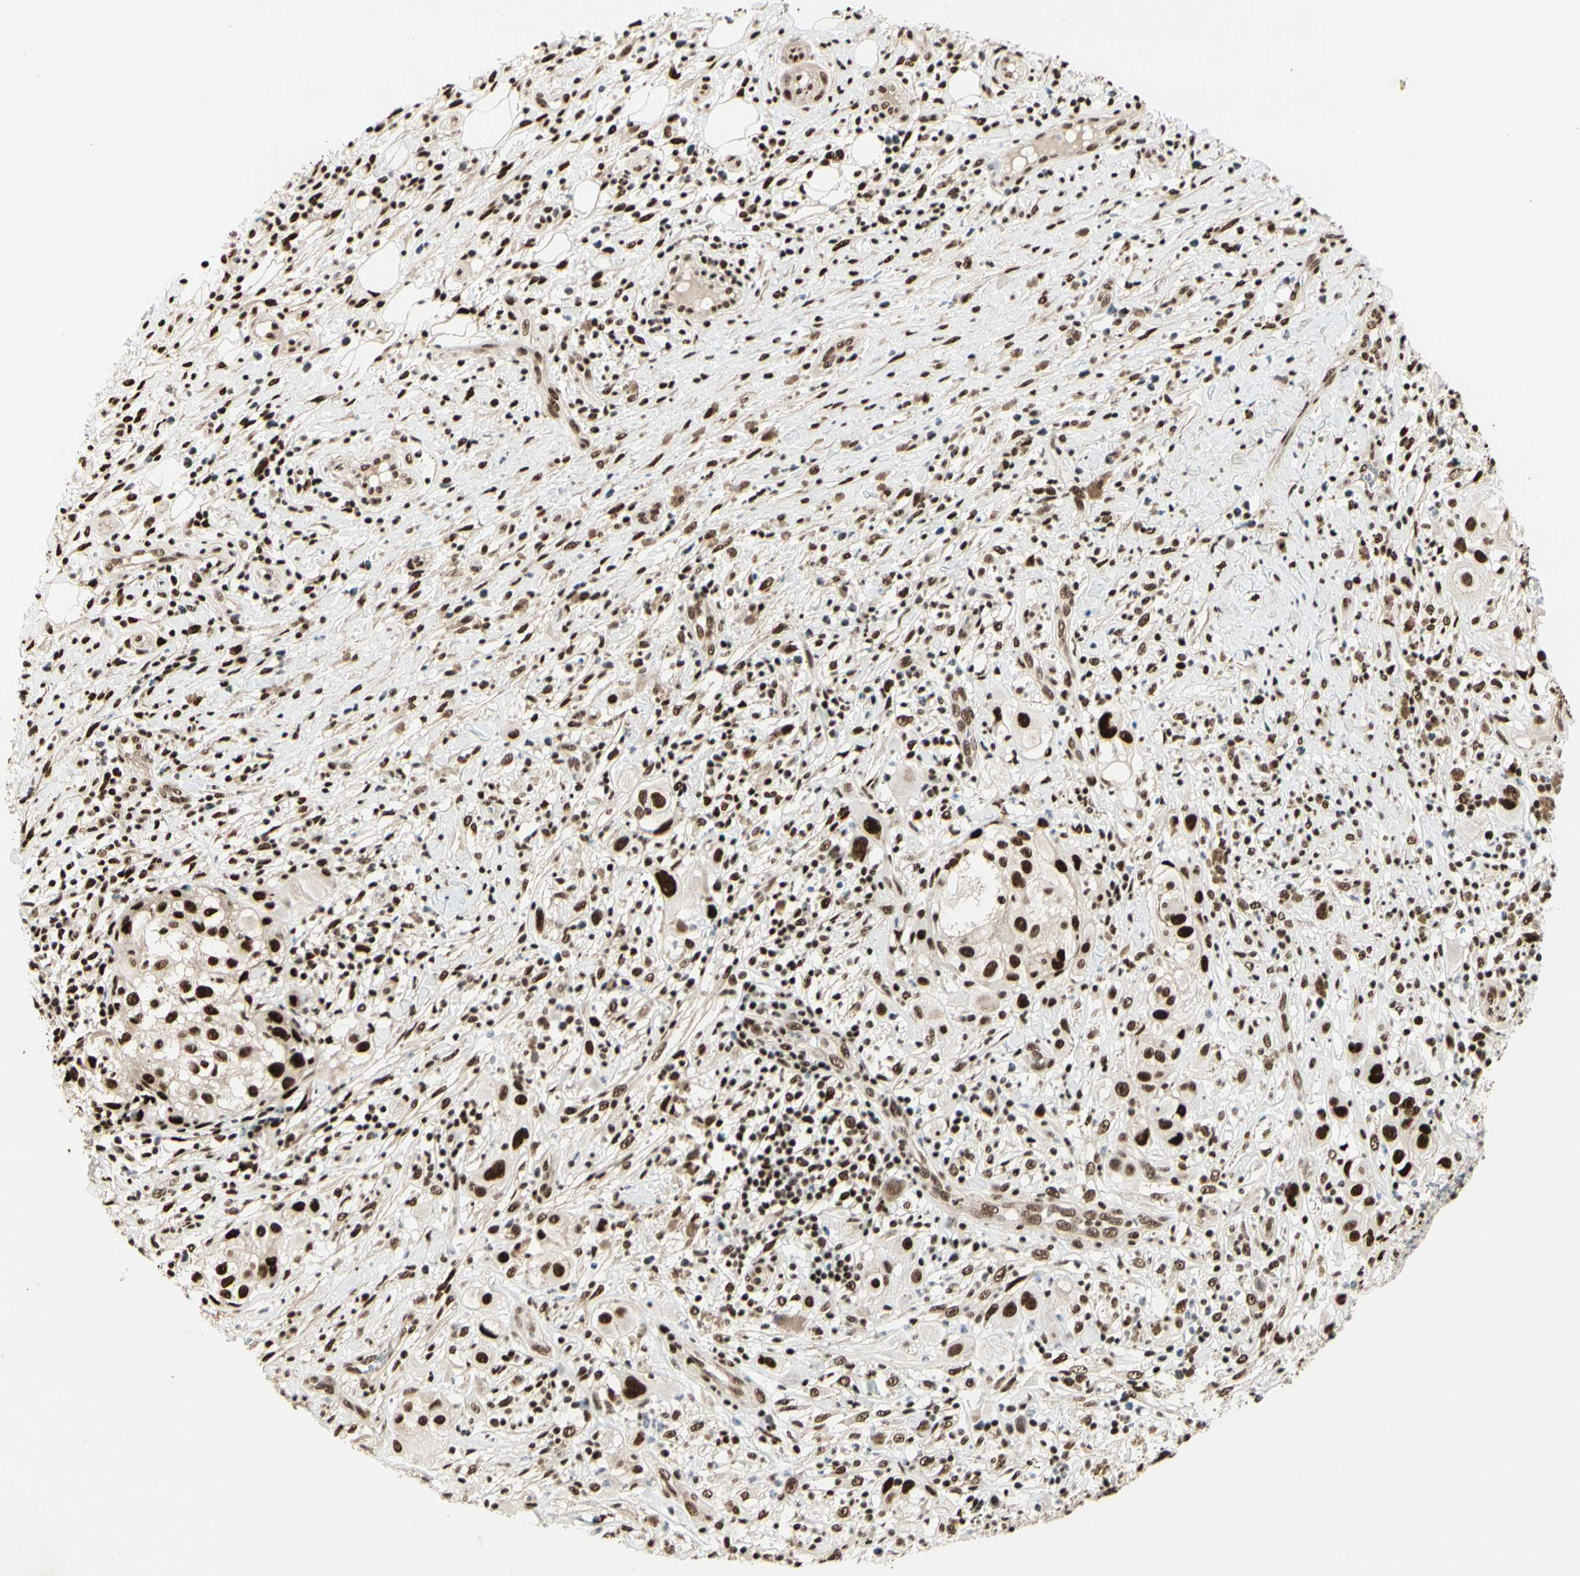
{"staining": {"intensity": "strong", "quantity": ">75%", "location": "nuclear"}, "tissue": "melanoma", "cell_type": "Tumor cells", "image_type": "cancer", "snomed": [{"axis": "morphology", "description": "Necrosis, NOS"}, {"axis": "morphology", "description": "Malignant melanoma, NOS"}, {"axis": "topography", "description": "Skin"}], "caption": "Immunohistochemical staining of melanoma demonstrates high levels of strong nuclear protein staining in approximately >75% of tumor cells.", "gene": "HEXIM1", "patient": {"sex": "female", "age": 87}}